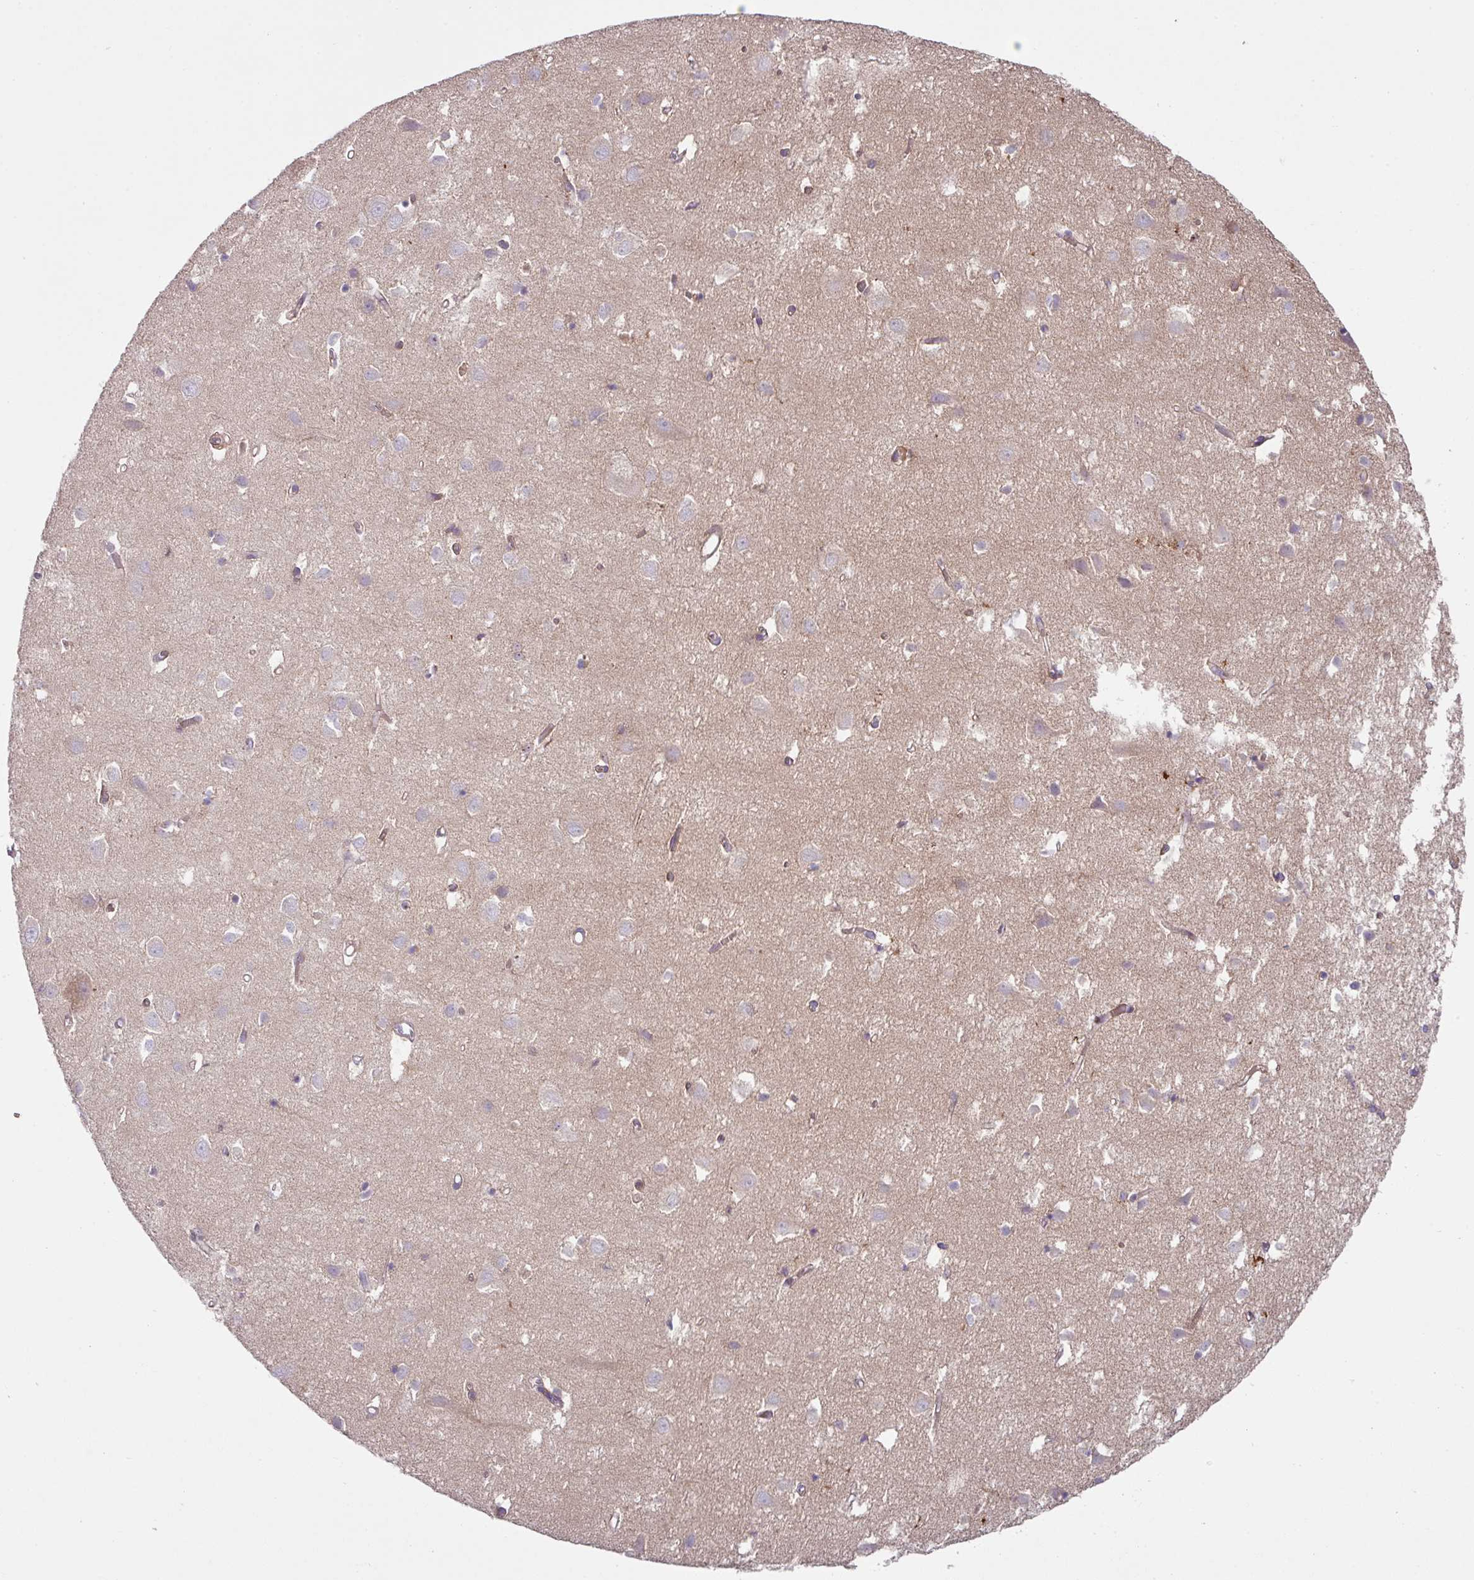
{"staining": {"intensity": "moderate", "quantity": ">75%", "location": "cytoplasmic/membranous"}, "tissue": "cerebral cortex", "cell_type": "Endothelial cells", "image_type": "normal", "snomed": [{"axis": "morphology", "description": "Normal tissue, NOS"}, {"axis": "topography", "description": "Cerebral cortex"}], "caption": "Protein analysis of benign cerebral cortex reveals moderate cytoplasmic/membranous staining in approximately >75% of endothelial cells. (Brightfield microscopy of DAB IHC at high magnification).", "gene": "RIC1", "patient": {"sex": "male", "age": 70}}